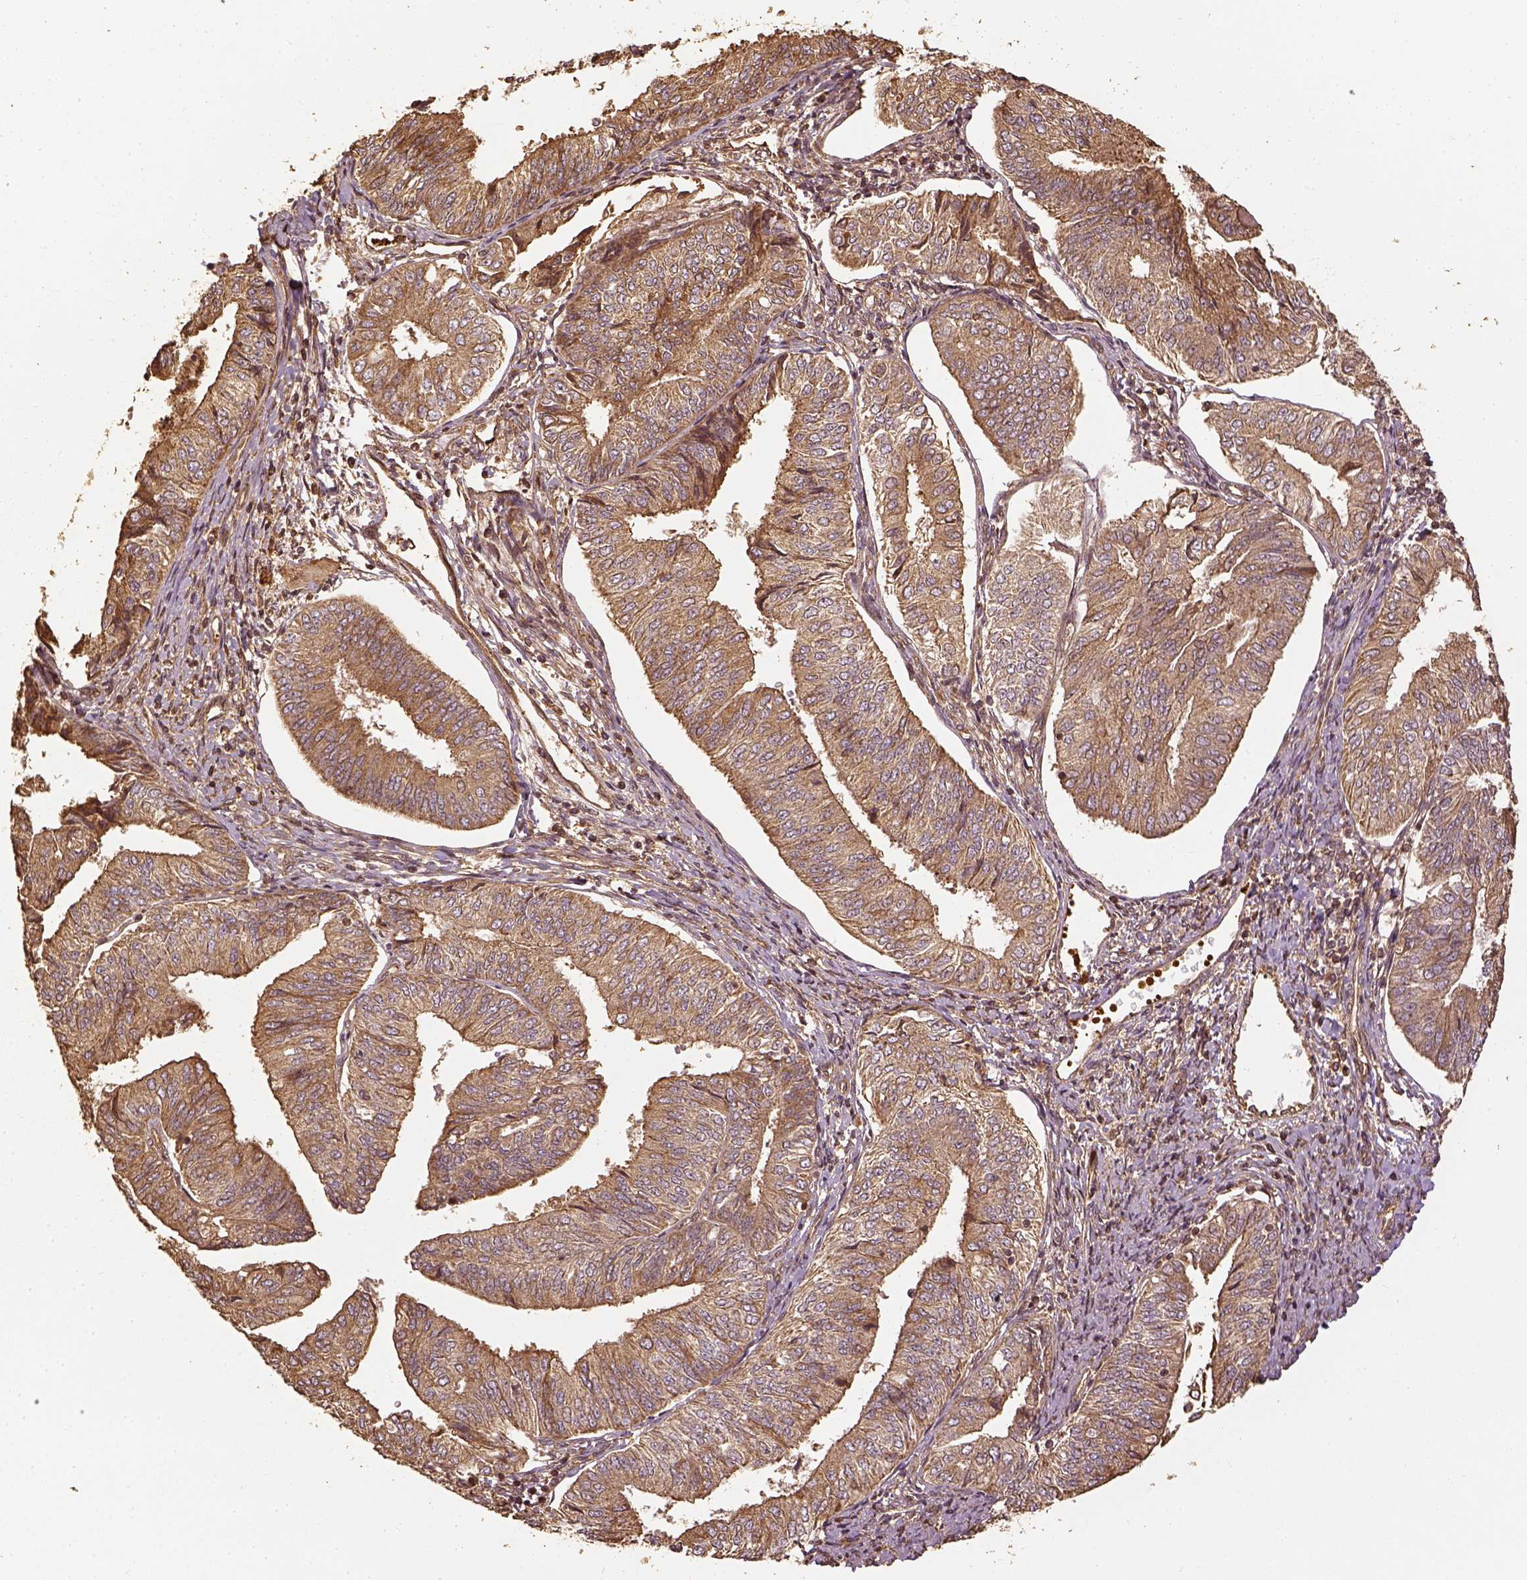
{"staining": {"intensity": "moderate", "quantity": "25%-75%", "location": "cytoplasmic/membranous"}, "tissue": "endometrial cancer", "cell_type": "Tumor cells", "image_type": "cancer", "snomed": [{"axis": "morphology", "description": "Adenocarcinoma, NOS"}, {"axis": "topography", "description": "Endometrium"}], "caption": "Endometrial cancer stained for a protein demonstrates moderate cytoplasmic/membranous positivity in tumor cells.", "gene": "VEGFA", "patient": {"sex": "female", "age": 58}}